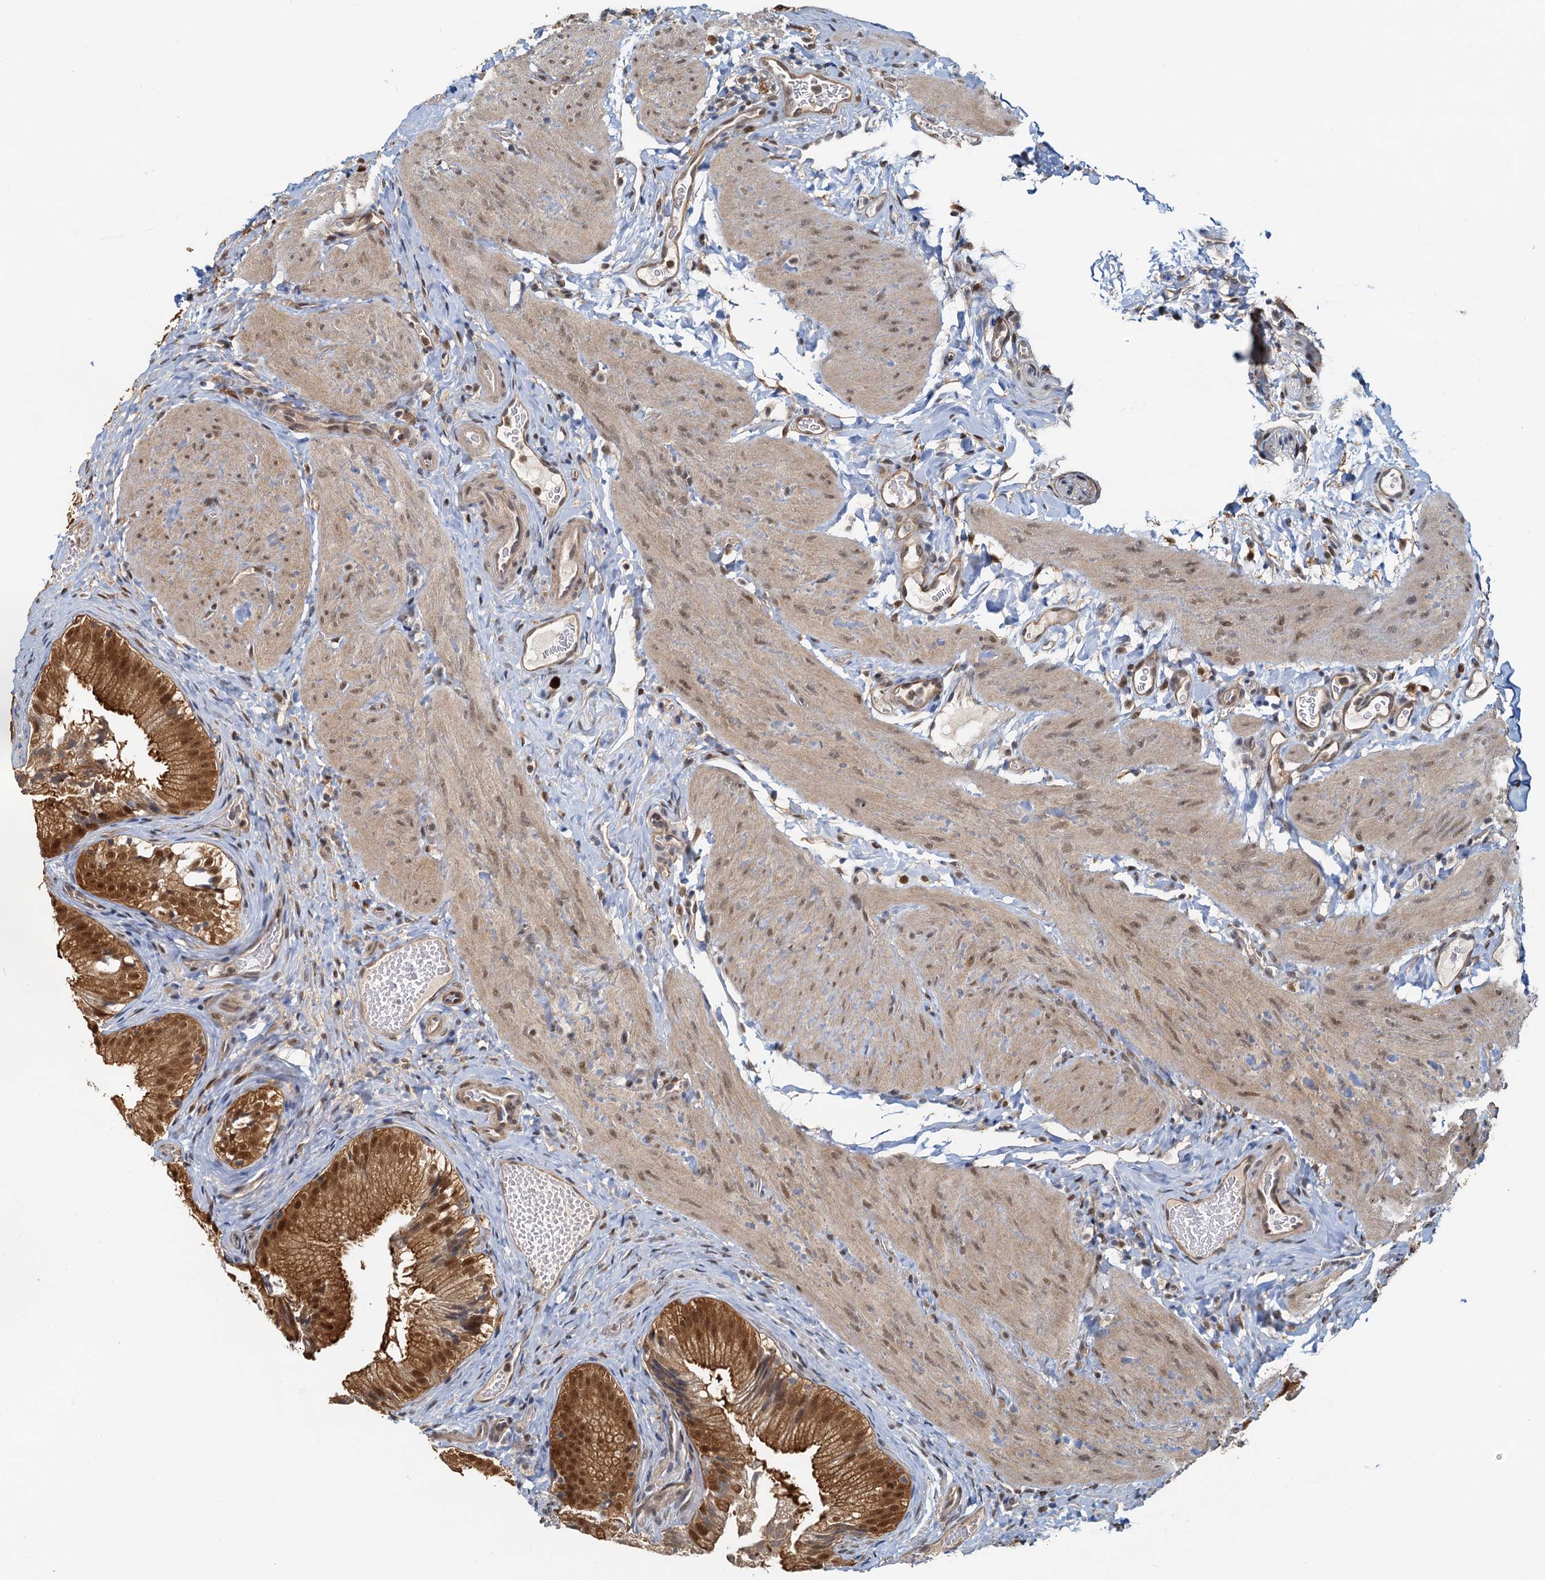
{"staining": {"intensity": "strong", "quantity": ">75%", "location": "cytoplasmic/membranous,nuclear"}, "tissue": "gallbladder", "cell_type": "Glandular cells", "image_type": "normal", "snomed": [{"axis": "morphology", "description": "Normal tissue, NOS"}, {"axis": "topography", "description": "Gallbladder"}], "caption": "A high amount of strong cytoplasmic/membranous,nuclear positivity is appreciated in approximately >75% of glandular cells in normal gallbladder. The staining was performed using DAB (3,3'-diaminobenzidine) to visualize the protein expression in brown, while the nuclei were stained in blue with hematoxylin (Magnification: 20x).", "gene": "SPINDOC", "patient": {"sex": "female", "age": 30}}